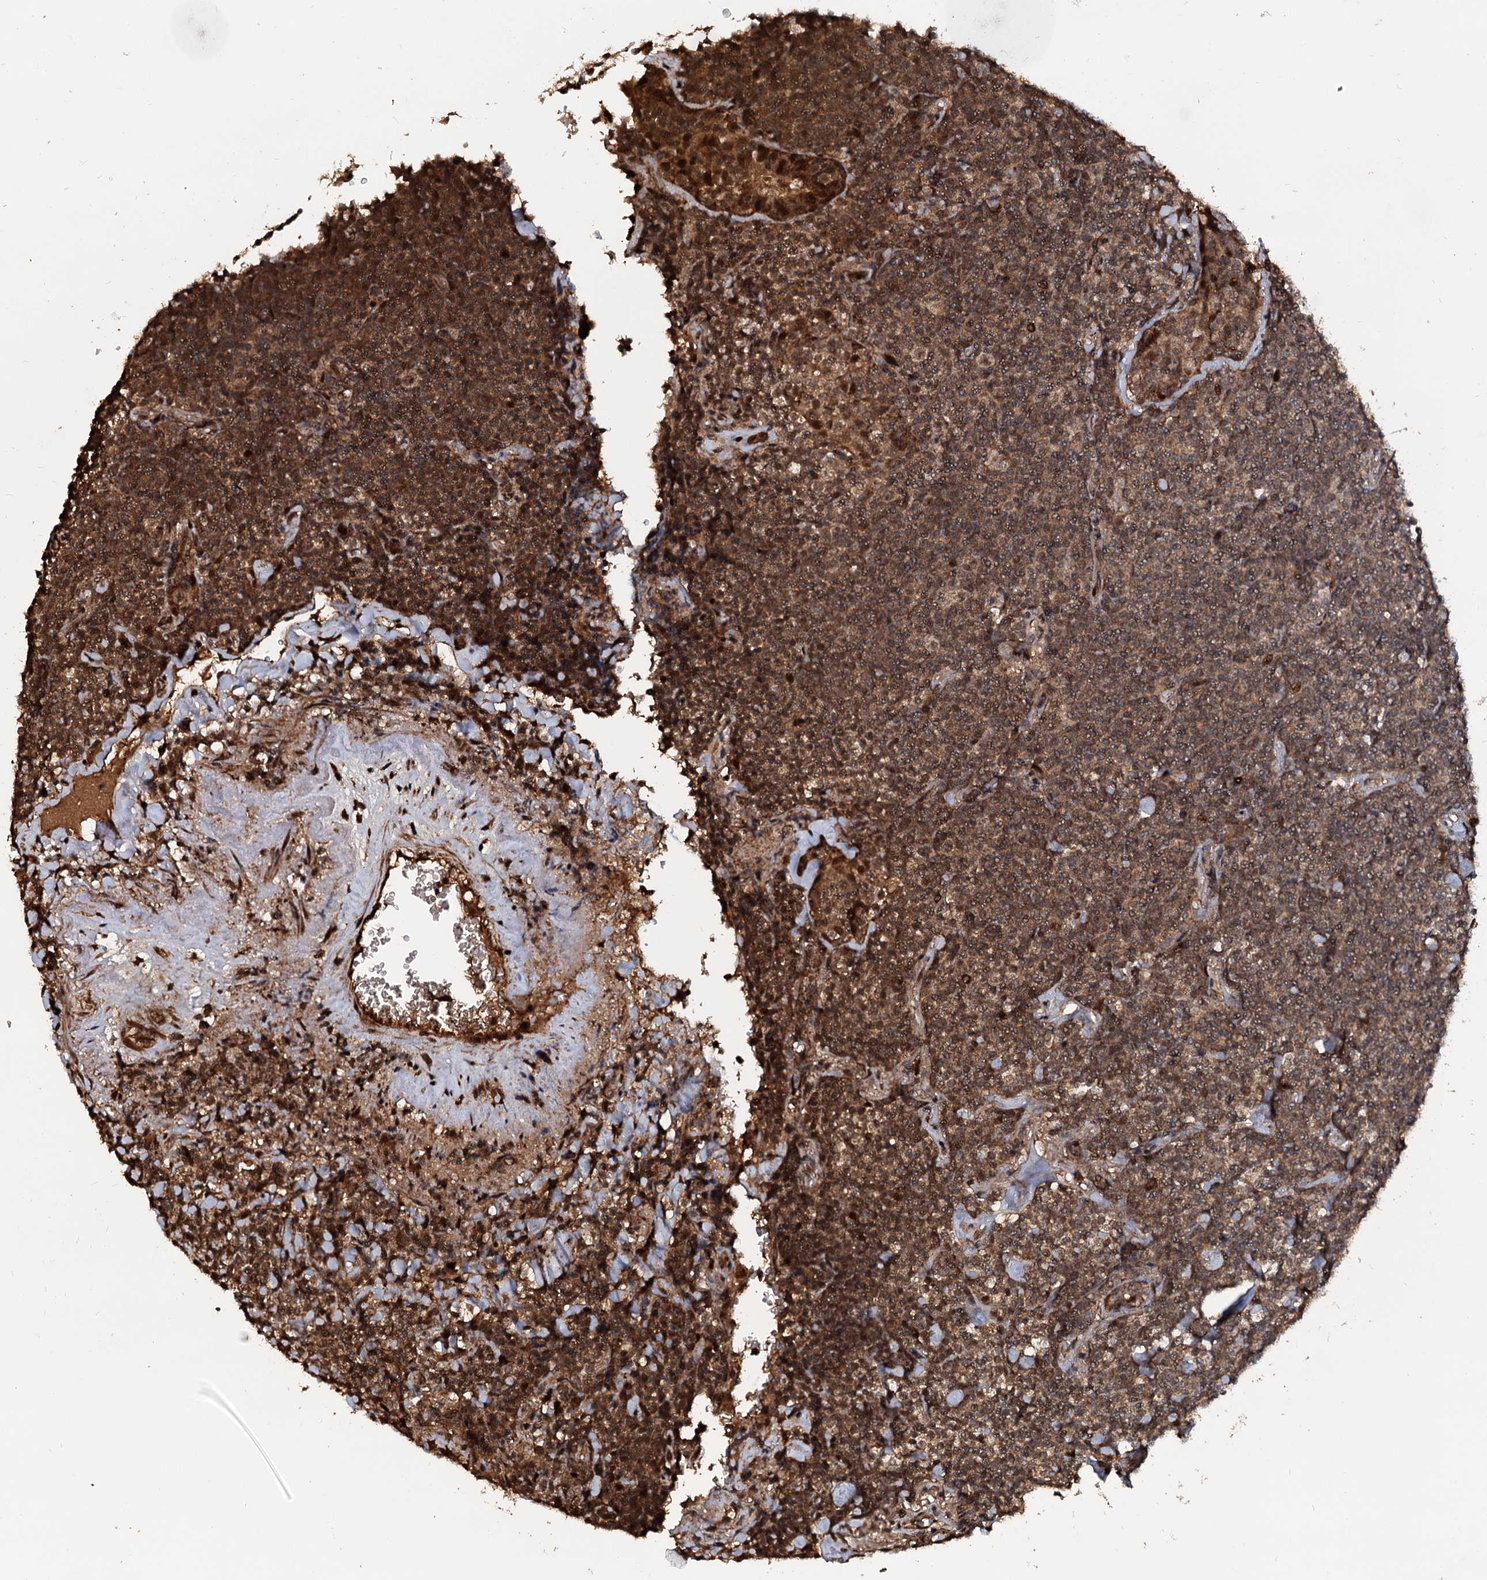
{"staining": {"intensity": "moderate", "quantity": "25%-75%", "location": "cytoplasmic/membranous,nuclear"}, "tissue": "lymphoma", "cell_type": "Tumor cells", "image_type": "cancer", "snomed": [{"axis": "morphology", "description": "Malignant lymphoma, non-Hodgkin's type, Low grade"}, {"axis": "topography", "description": "Lung"}], "caption": "High-magnification brightfield microscopy of low-grade malignant lymphoma, non-Hodgkin's type stained with DAB (3,3'-diaminobenzidine) (brown) and counterstained with hematoxylin (blue). tumor cells exhibit moderate cytoplasmic/membranous and nuclear staining is appreciated in about25%-75% of cells.", "gene": "CEP192", "patient": {"sex": "female", "age": 71}}